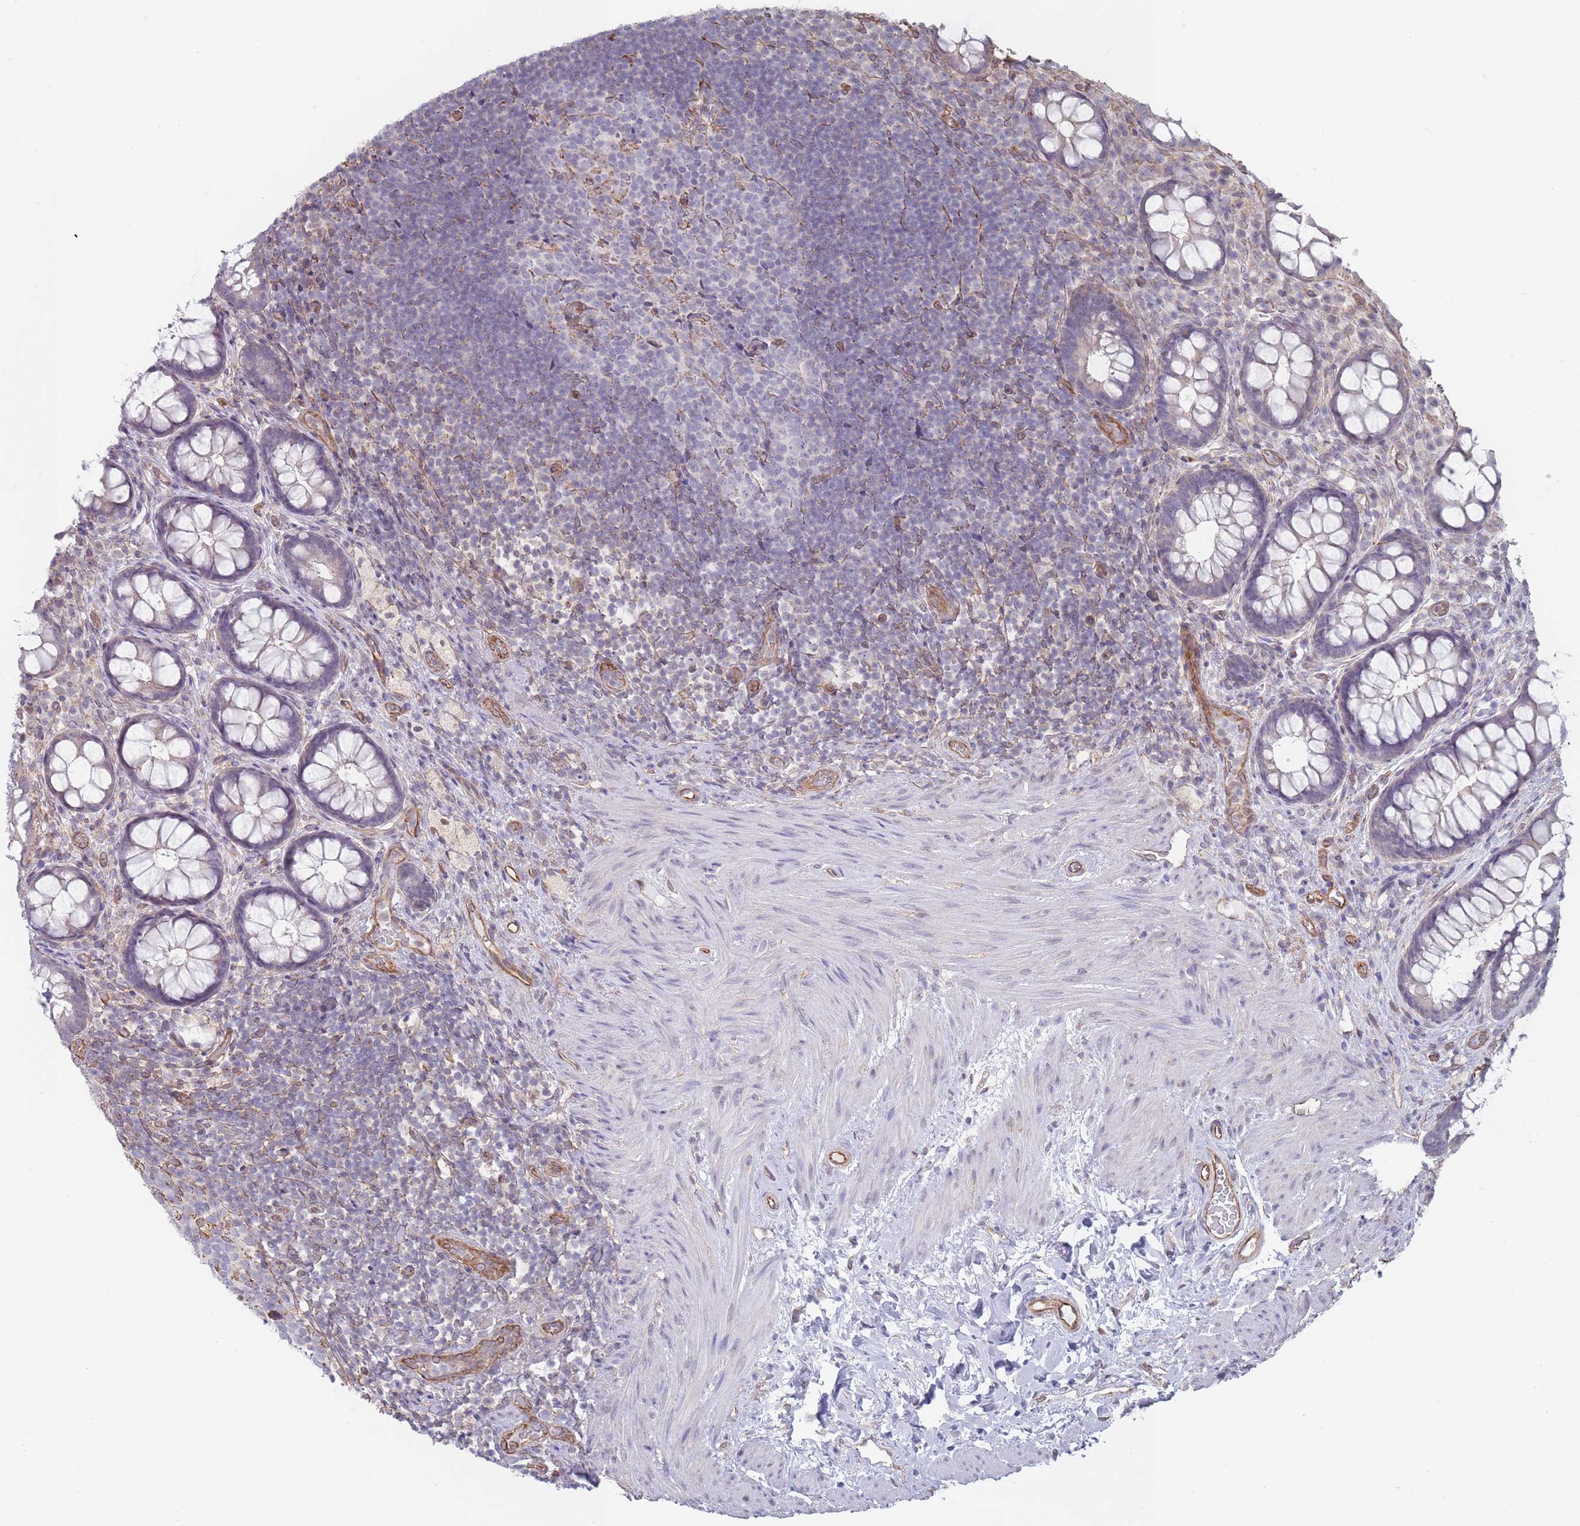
{"staining": {"intensity": "weak", "quantity": "25%-75%", "location": "cytoplasmic/membranous"}, "tissue": "rectum", "cell_type": "Glandular cells", "image_type": "normal", "snomed": [{"axis": "morphology", "description": "Normal tissue, NOS"}, {"axis": "topography", "description": "Rectum"}, {"axis": "topography", "description": "Peripheral nerve tissue"}], "caption": "Benign rectum reveals weak cytoplasmic/membranous positivity in approximately 25%-75% of glandular cells.", "gene": "SLC1A6", "patient": {"sex": "female", "age": 69}}